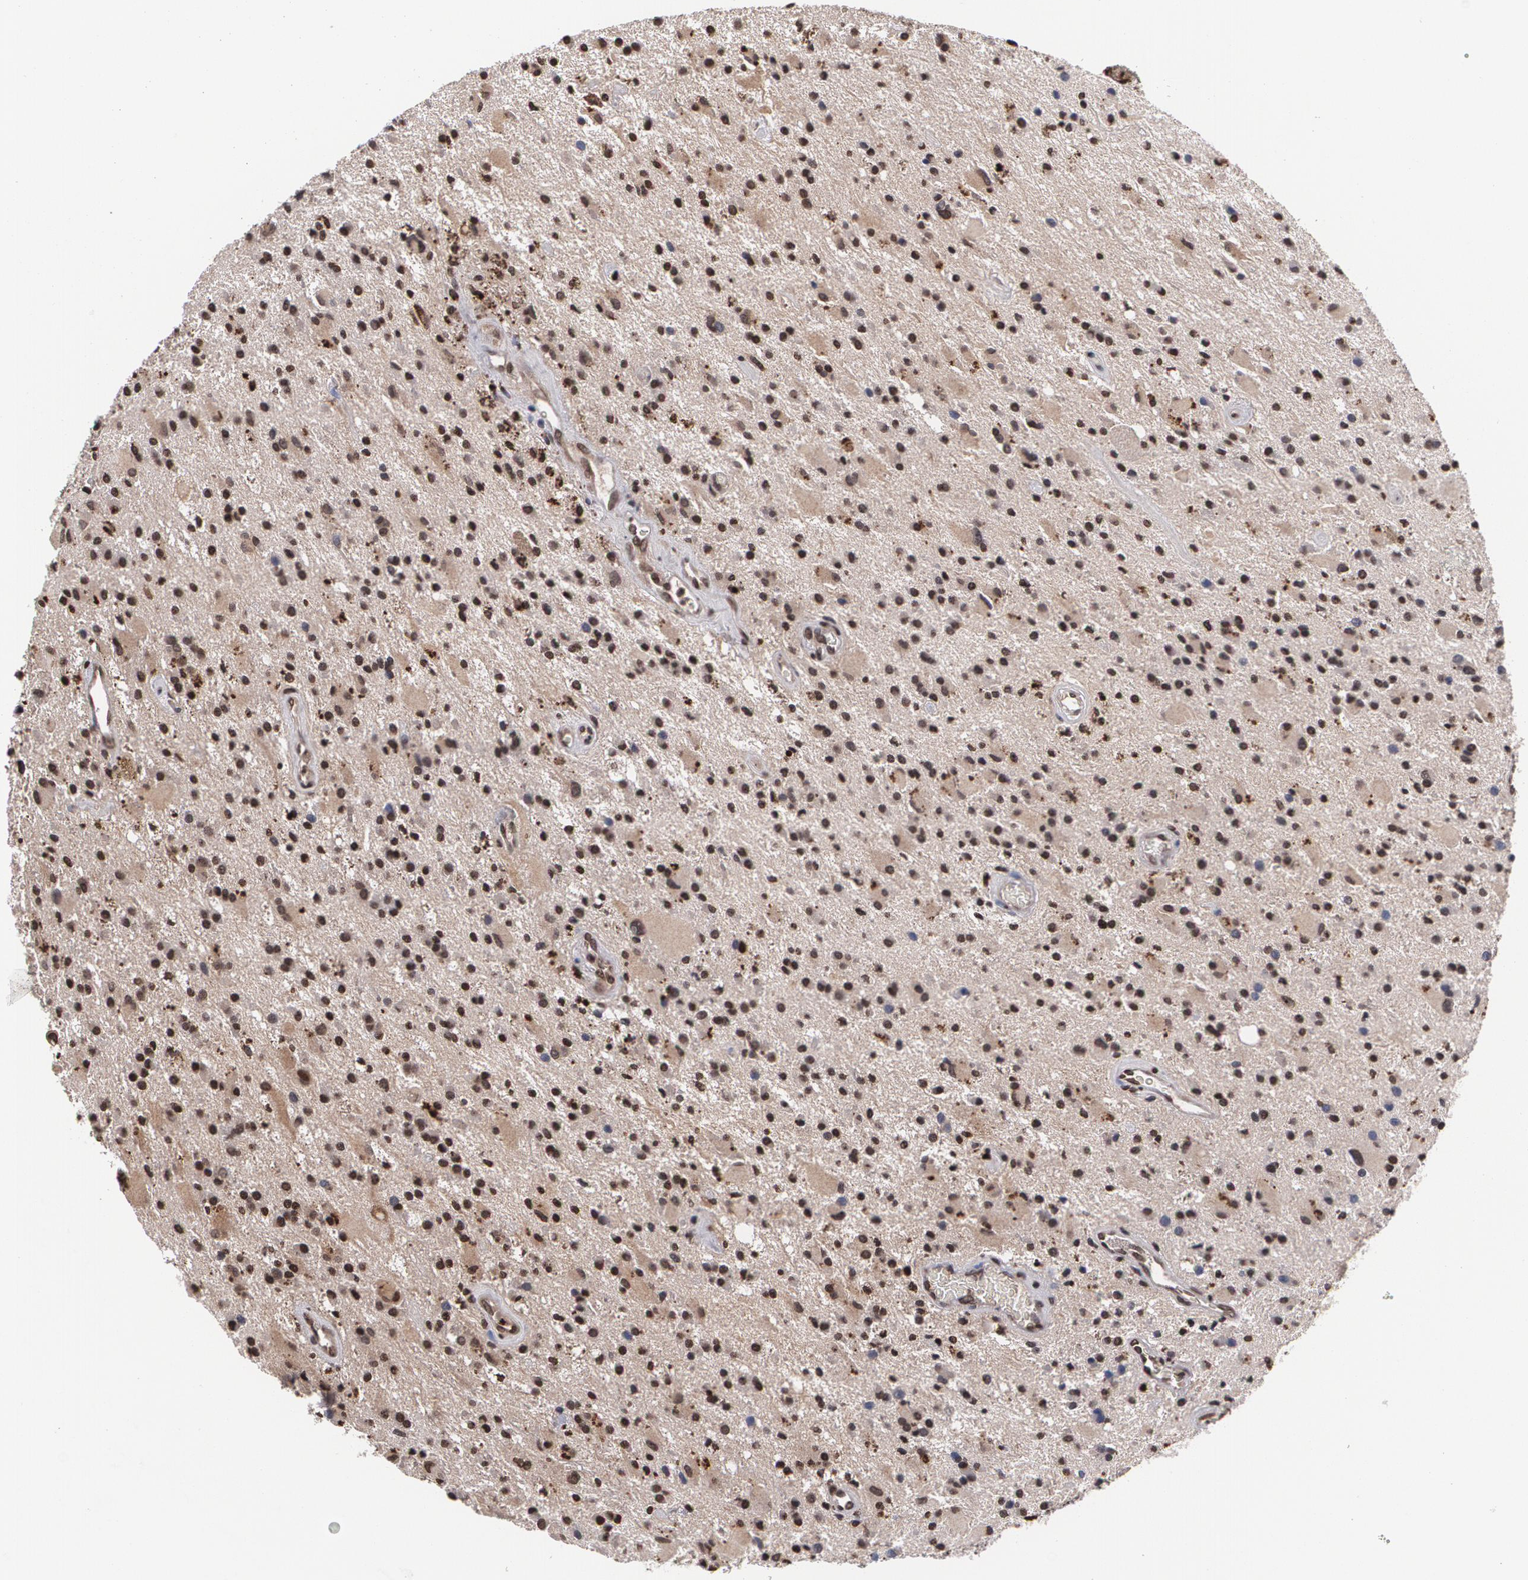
{"staining": {"intensity": "weak", "quantity": "25%-75%", "location": "cytoplasmic/membranous,nuclear"}, "tissue": "glioma", "cell_type": "Tumor cells", "image_type": "cancer", "snomed": [{"axis": "morphology", "description": "Glioma, malignant, Low grade"}, {"axis": "topography", "description": "Brain"}], "caption": "A histopathology image of human low-grade glioma (malignant) stained for a protein demonstrates weak cytoplasmic/membranous and nuclear brown staining in tumor cells.", "gene": "MVP", "patient": {"sex": "male", "age": 58}}